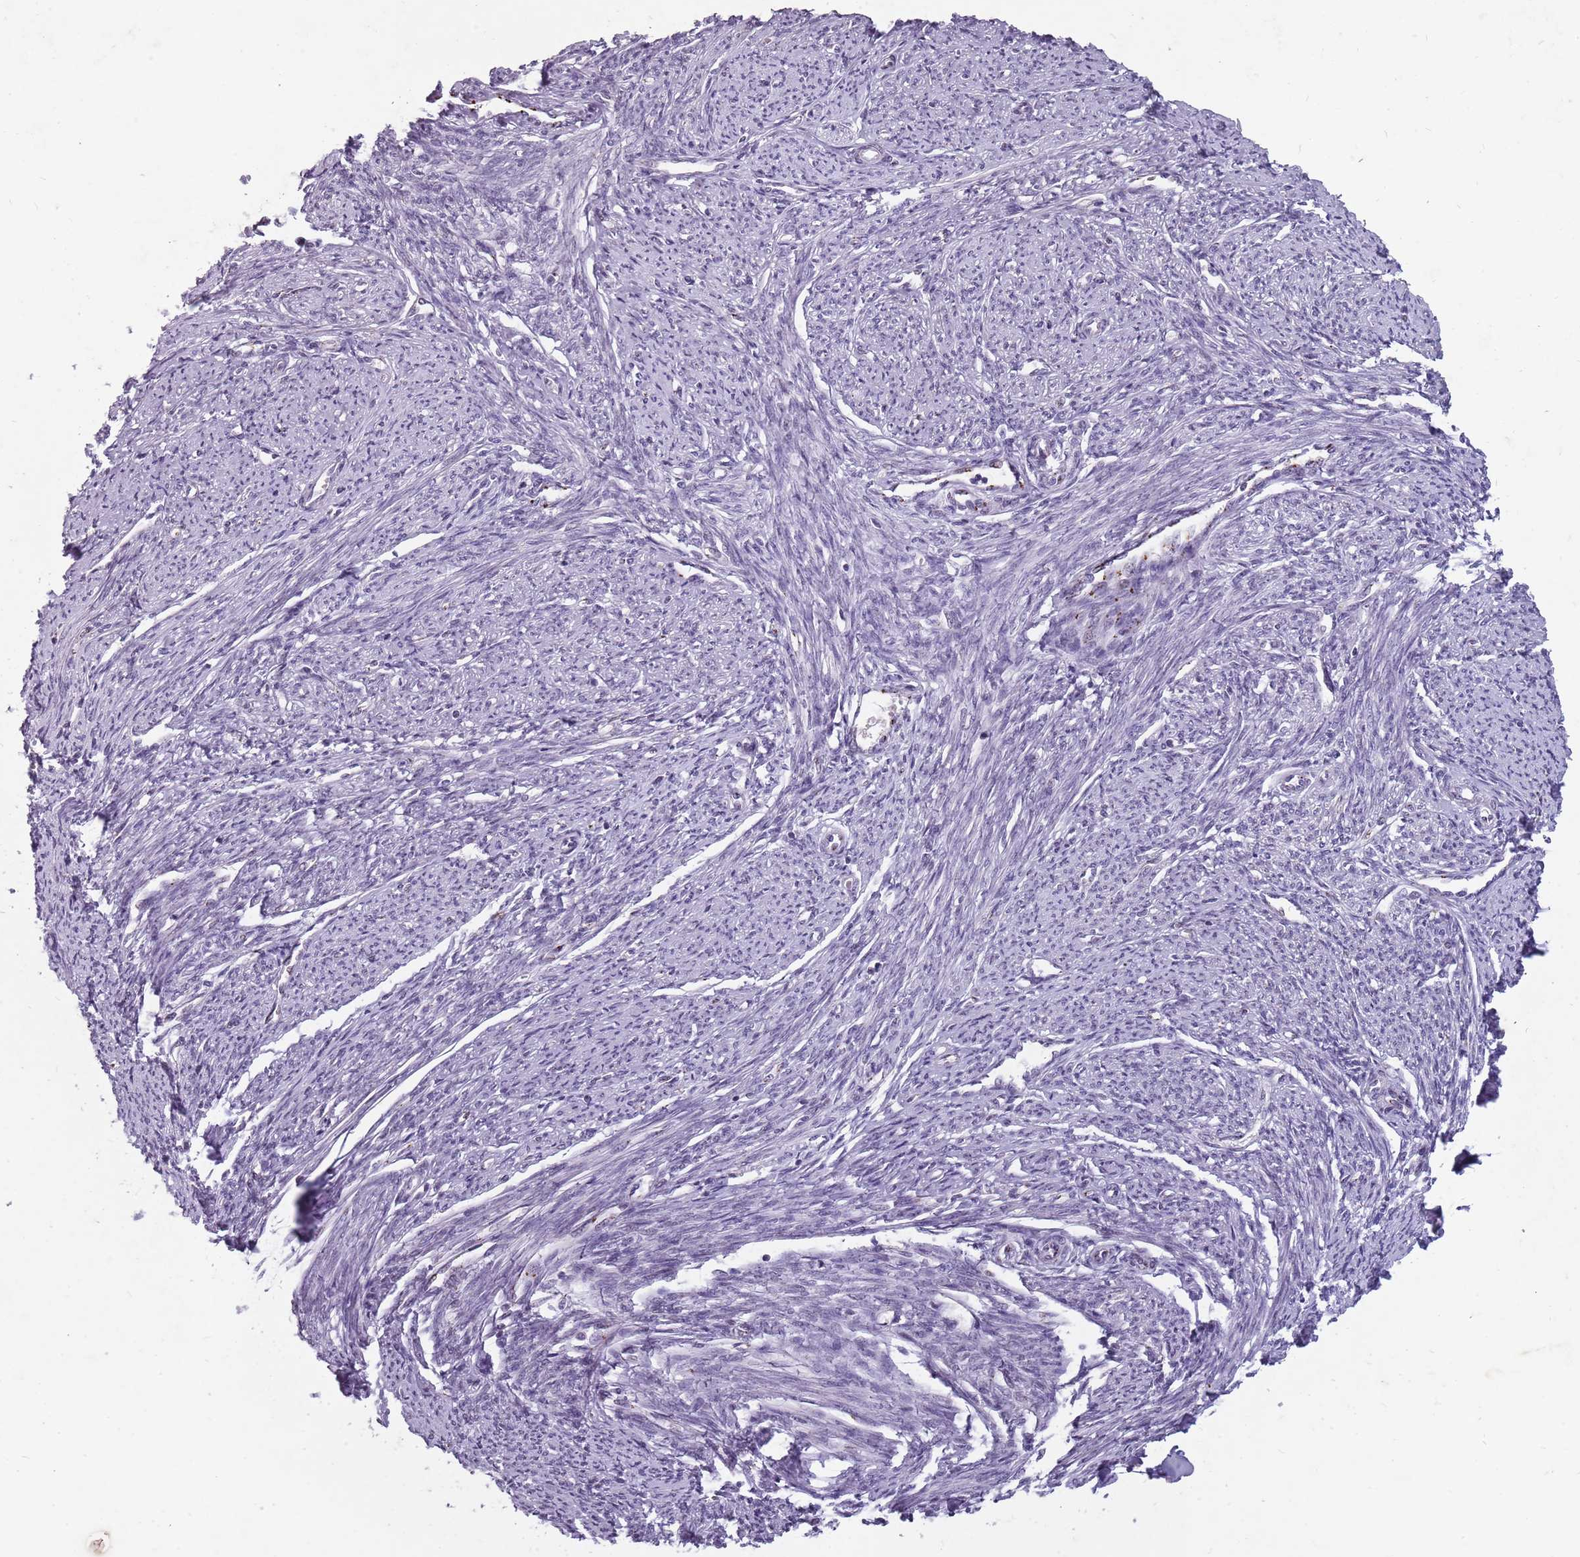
{"staining": {"intensity": "negative", "quantity": "none", "location": "none"}, "tissue": "smooth muscle", "cell_type": "Smooth muscle cells", "image_type": "normal", "snomed": [{"axis": "morphology", "description": "Normal tissue, NOS"}, {"axis": "topography", "description": "Smooth muscle"}, {"axis": "topography", "description": "Uterus"}], "caption": "The micrograph shows no significant expression in smooth muscle cells of smooth muscle.", "gene": "NEK6", "patient": {"sex": "female", "age": 59}}